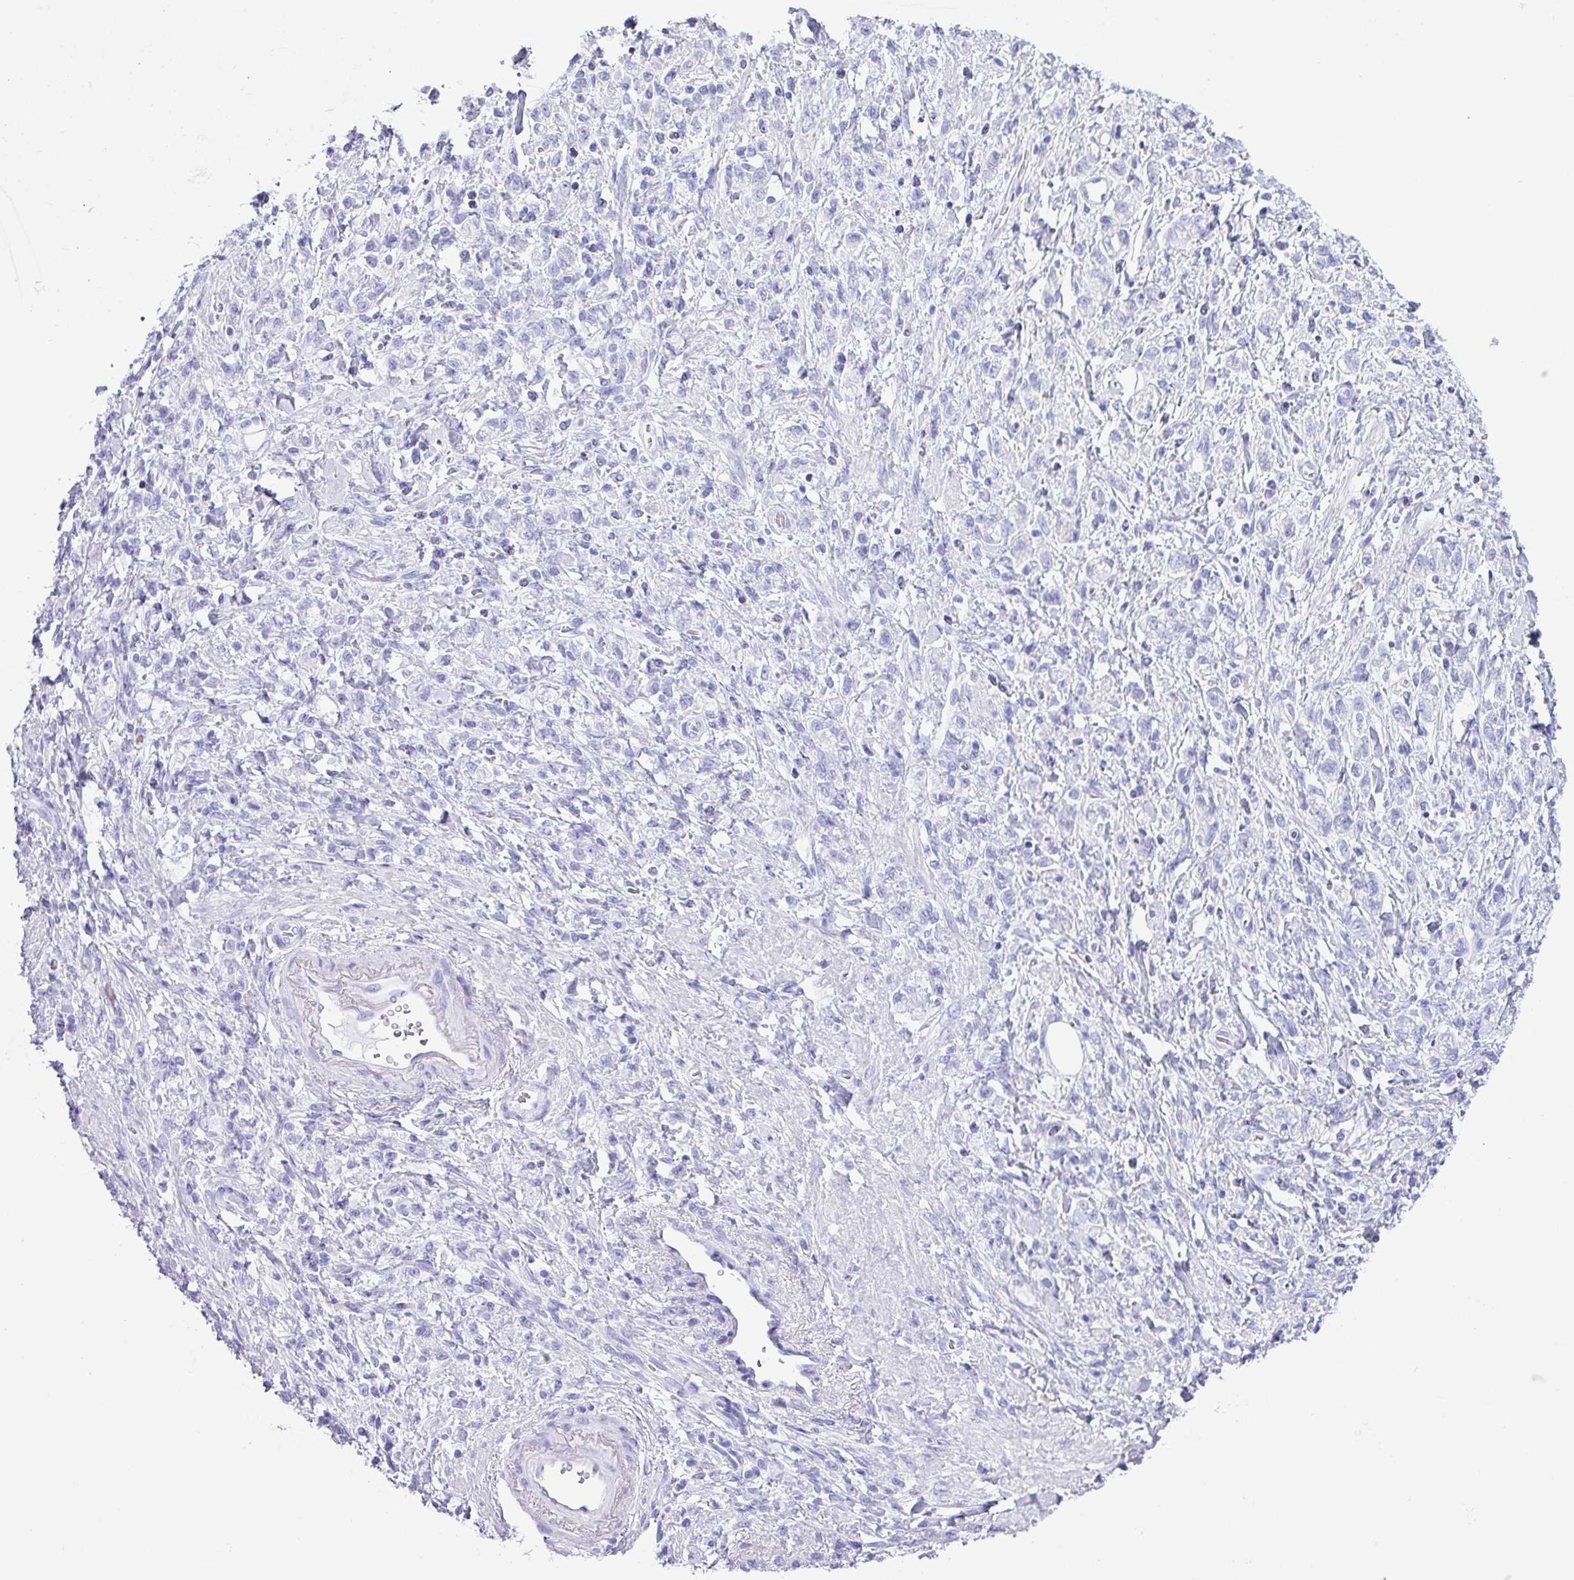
{"staining": {"intensity": "negative", "quantity": "none", "location": "none"}, "tissue": "stomach cancer", "cell_type": "Tumor cells", "image_type": "cancer", "snomed": [{"axis": "morphology", "description": "Adenocarcinoma, NOS"}, {"axis": "topography", "description": "Stomach"}], "caption": "Tumor cells show no significant protein expression in stomach cancer (adenocarcinoma).", "gene": "ABCC5", "patient": {"sex": "male", "age": 77}}